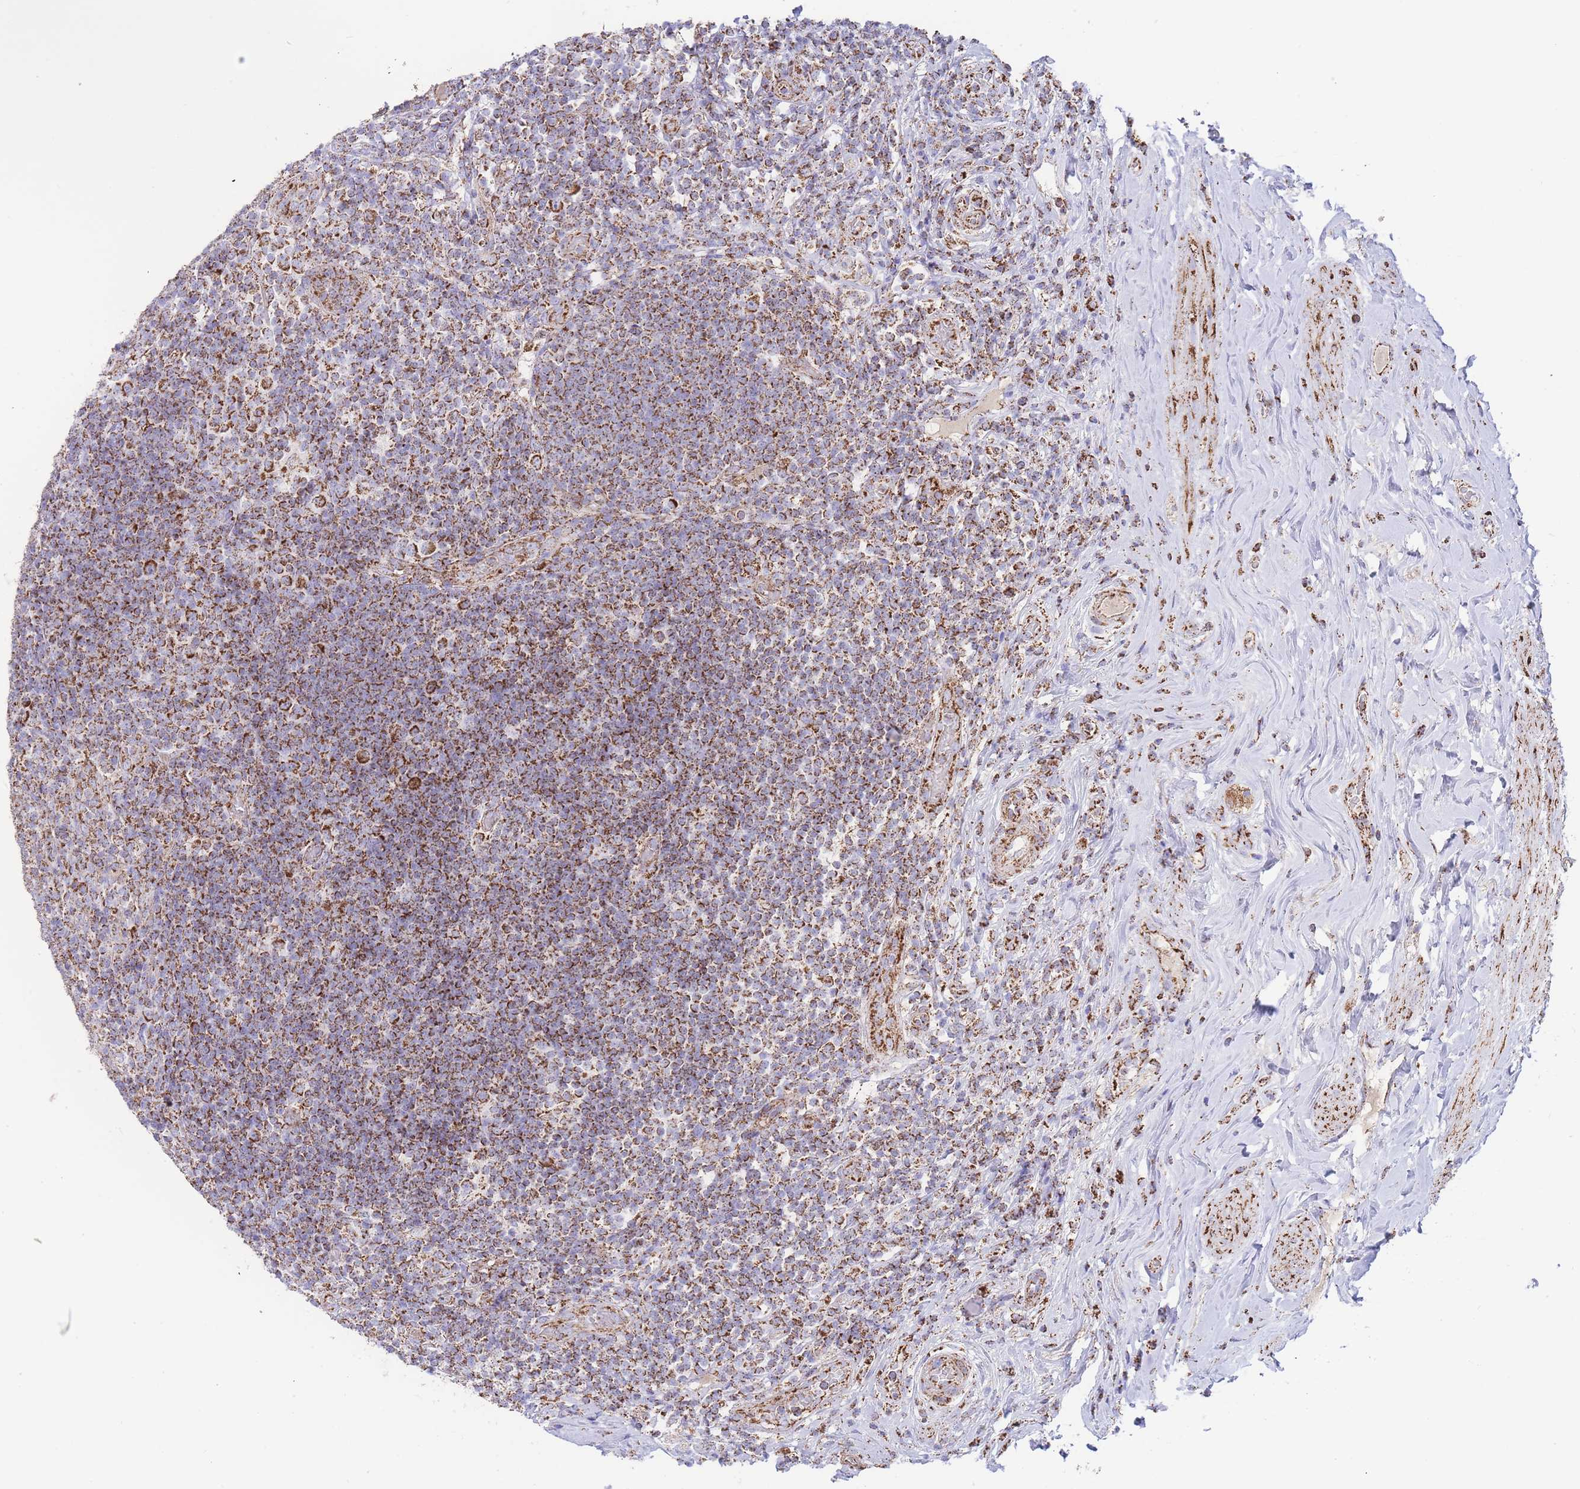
{"staining": {"intensity": "strong", "quantity": ">75%", "location": "cytoplasmic/membranous"}, "tissue": "appendix", "cell_type": "Glandular cells", "image_type": "normal", "snomed": [{"axis": "morphology", "description": "Normal tissue, NOS"}, {"axis": "topography", "description": "Appendix"}], "caption": "Immunohistochemical staining of normal appendix displays >75% levels of strong cytoplasmic/membranous protein staining in about >75% of glandular cells. (Stains: DAB in brown, nuclei in blue, Microscopy: brightfield microscopy at high magnification).", "gene": "GSTM1", "patient": {"sex": "female", "age": 43}}